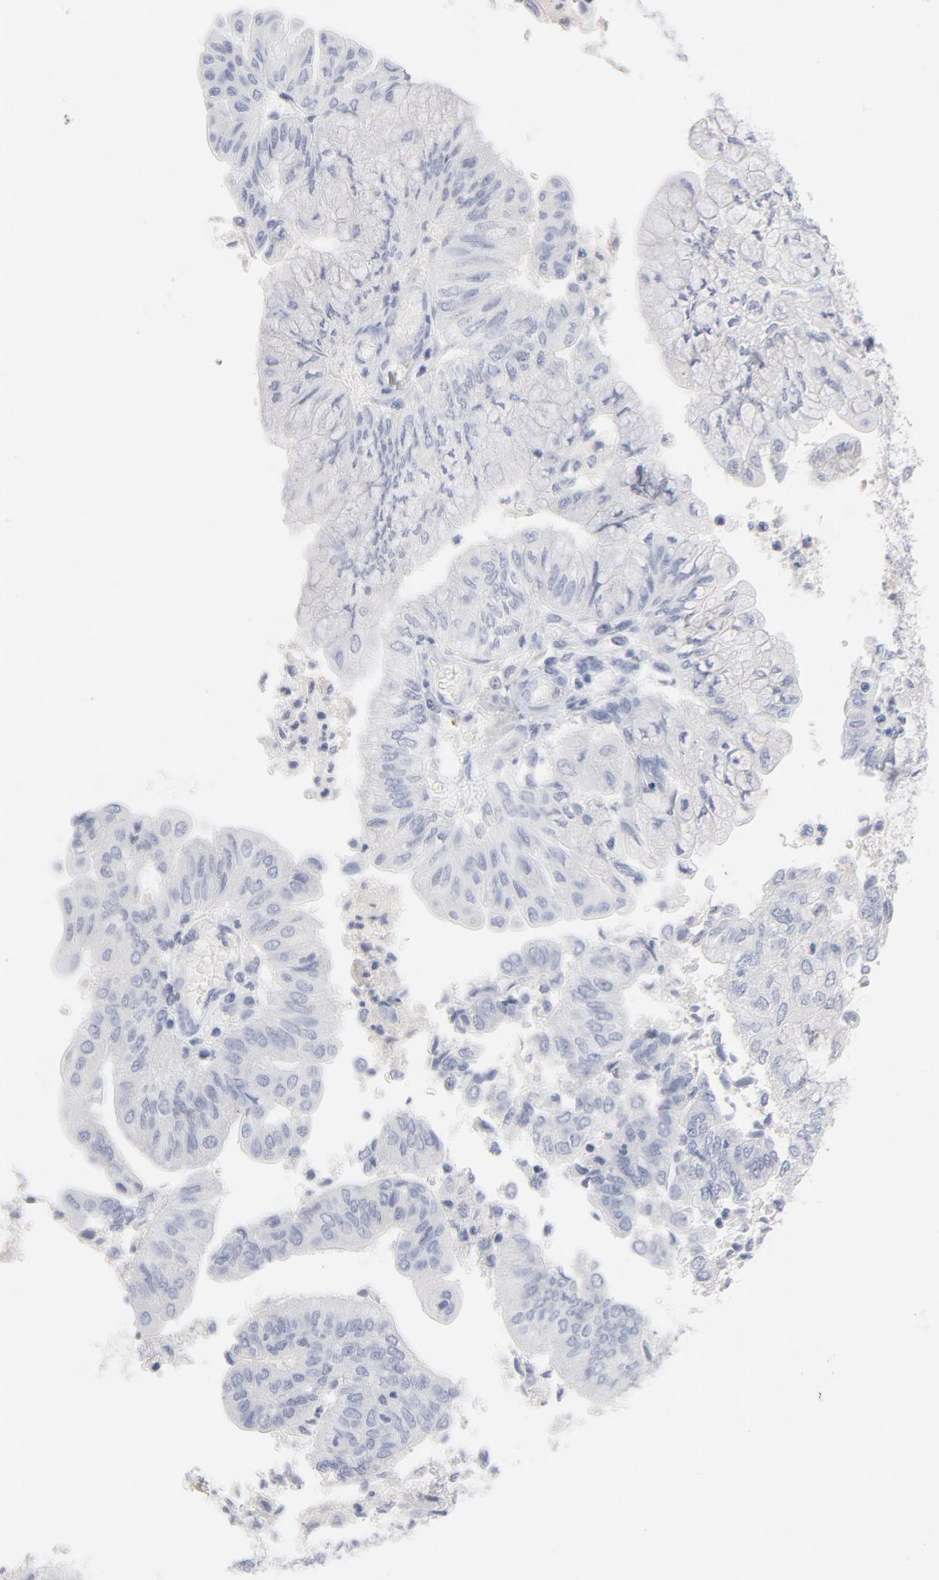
{"staining": {"intensity": "negative", "quantity": "none", "location": "none"}, "tissue": "endometrial cancer", "cell_type": "Tumor cells", "image_type": "cancer", "snomed": [{"axis": "morphology", "description": "Adenocarcinoma, NOS"}, {"axis": "topography", "description": "Endometrium"}], "caption": "Immunohistochemical staining of endometrial adenocarcinoma demonstrates no significant positivity in tumor cells.", "gene": "MCM7", "patient": {"sex": "female", "age": 59}}